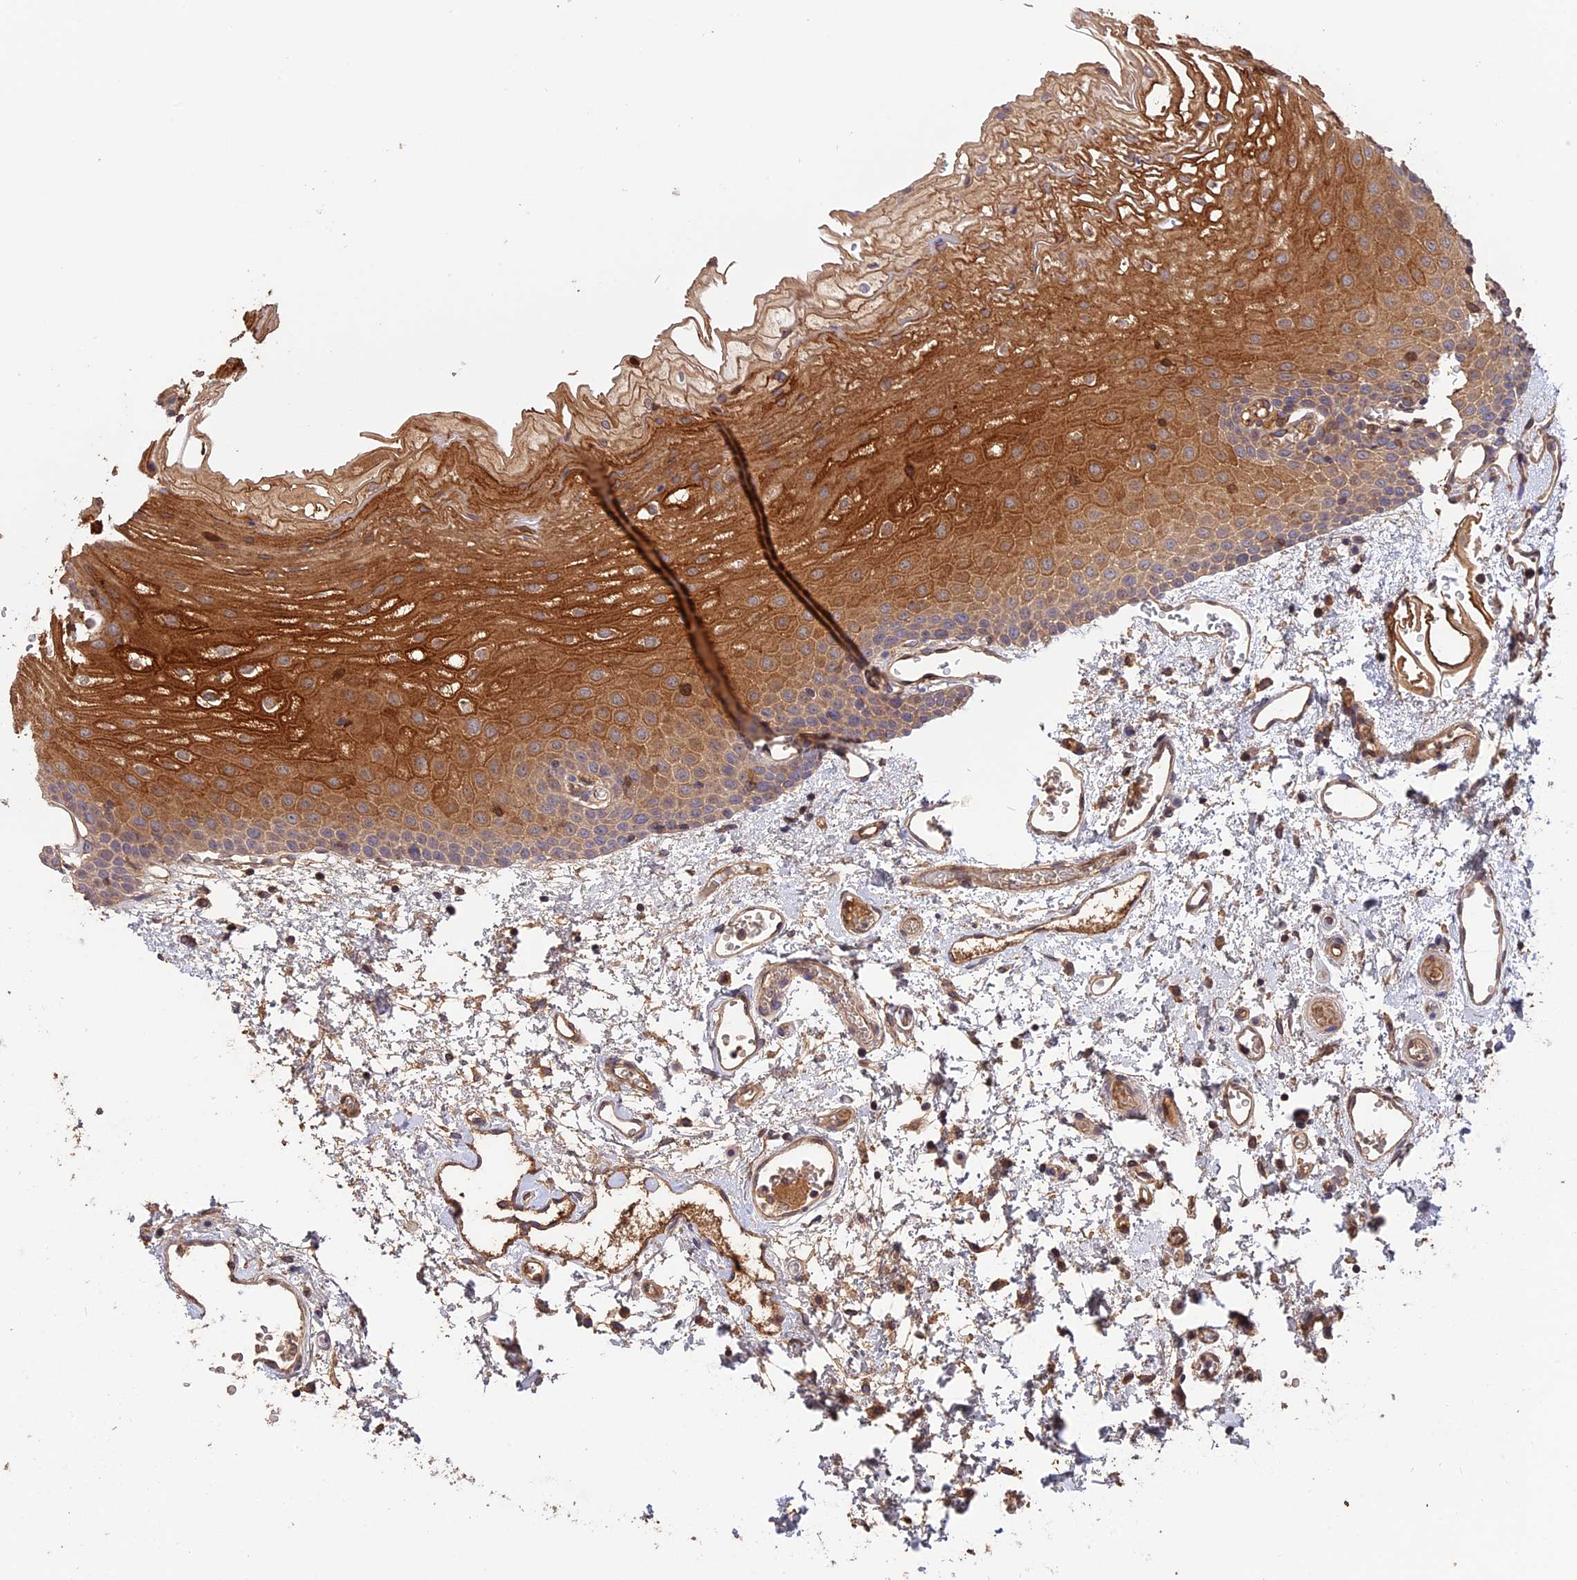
{"staining": {"intensity": "strong", "quantity": "25%-75%", "location": "cytoplasmic/membranous"}, "tissue": "oral mucosa", "cell_type": "Squamous epithelial cells", "image_type": "normal", "snomed": [{"axis": "morphology", "description": "Normal tissue, NOS"}, {"axis": "topography", "description": "Oral tissue"}], "caption": "Immunohistochemistry (IHC) staining of normal oral mucosa, which shows high levels of strong cytoplasmic/membranous staining in approximately 25%-75% of squamous epithelial cells indicating strong cytoplasmic/membranous protein positivity. The staining was performed using DAB (brown) for protein detection and nuclei were counterstained in hematoxylin (blue).", "gene": "RASAL1", "patient": {"sex": "female", "age": 70}}